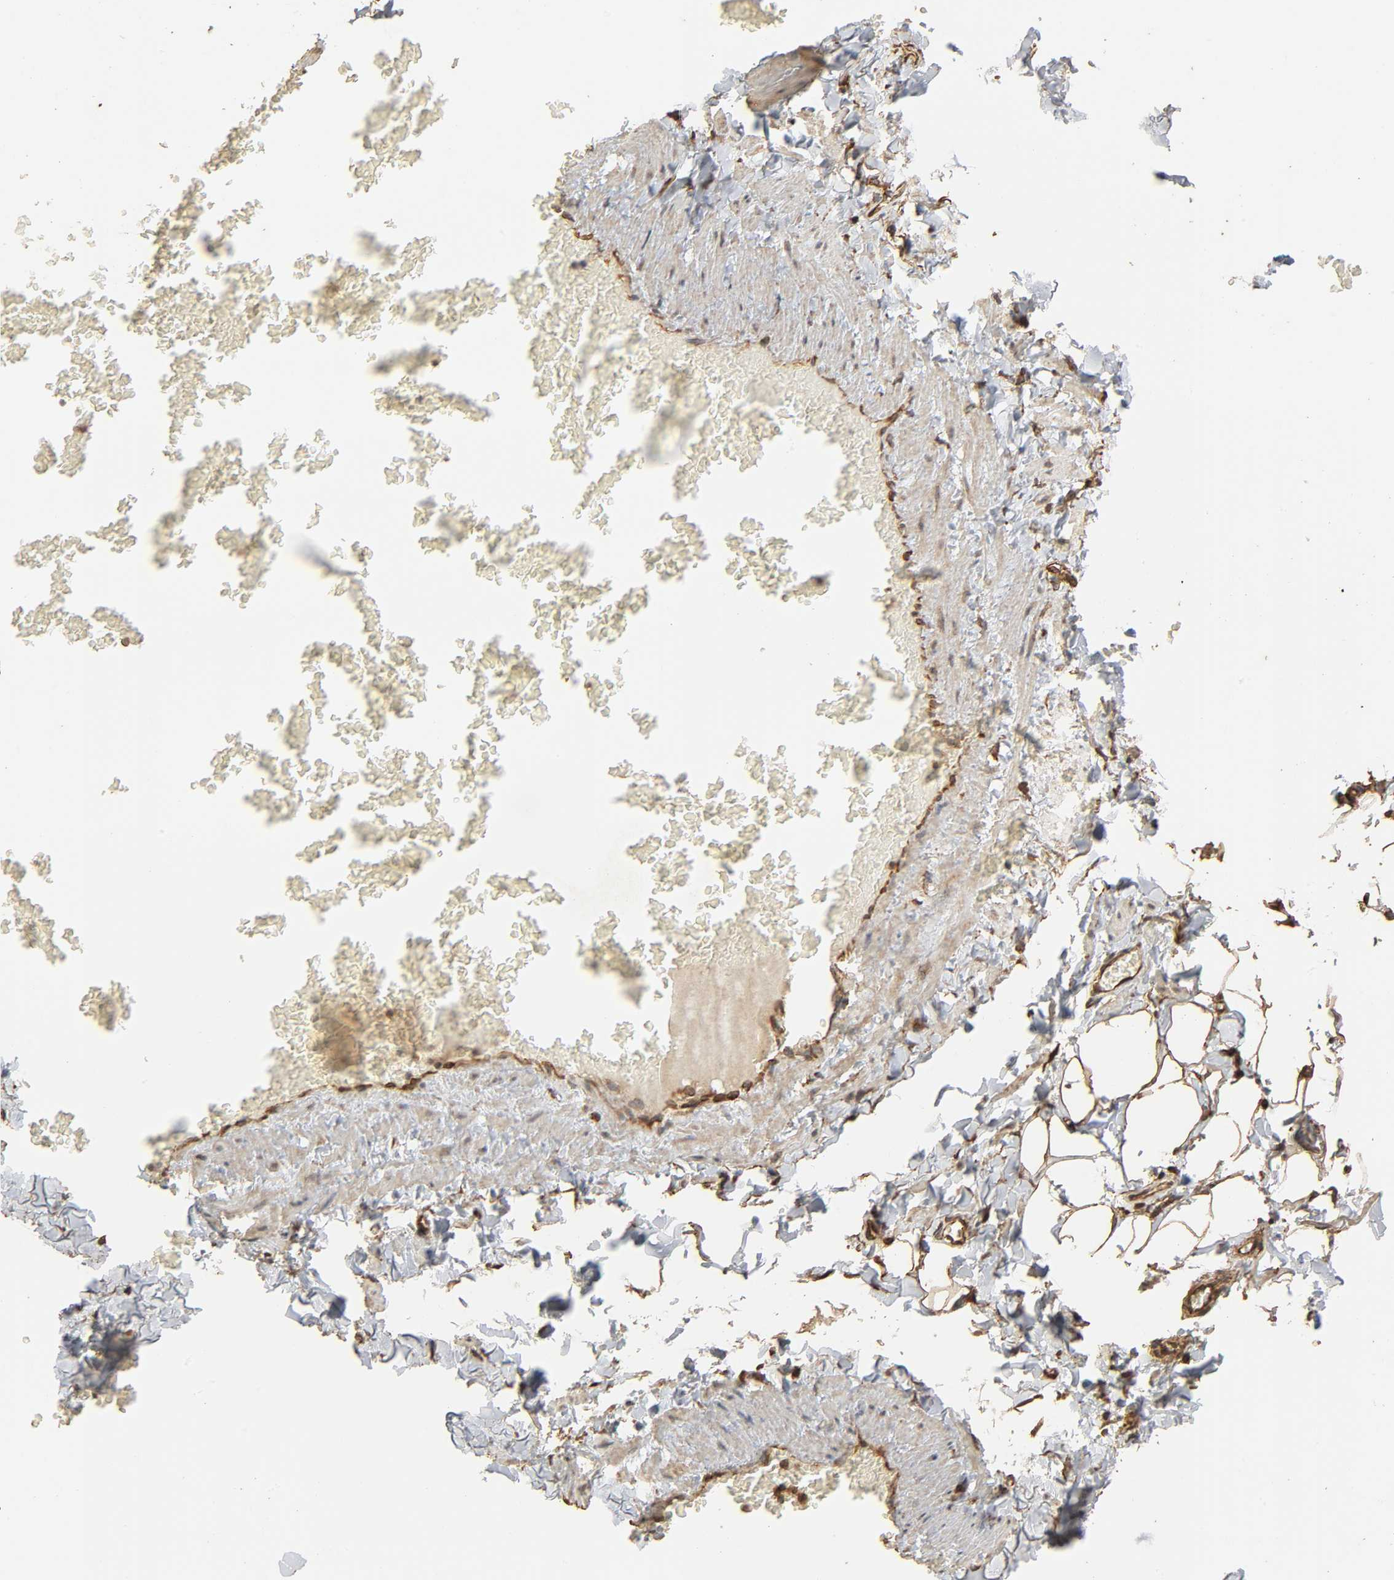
{"staining": {"intensity": "moderate", "quantity": ">75%", "location": "cytoplasmic/membranous"}, "tissue": "adipose tissue", "cell_type": "Adipocytes", "image_type": "normal", "snomed": [{"axis": "morphology", "description": "Normal tissue, NOS"}, {"axis": "topography", "description": "Vascular tissue"}], "caption": "Immunohistochemistry image of unremarkable adipose tissue stained for a protein (brown), which reveals medium levels of moderate cytoplasmic/membranous expression in about >75% of adipocytes.", "gene": "RPS6KA6", "patient": {"sex": "male", "age": 41}}